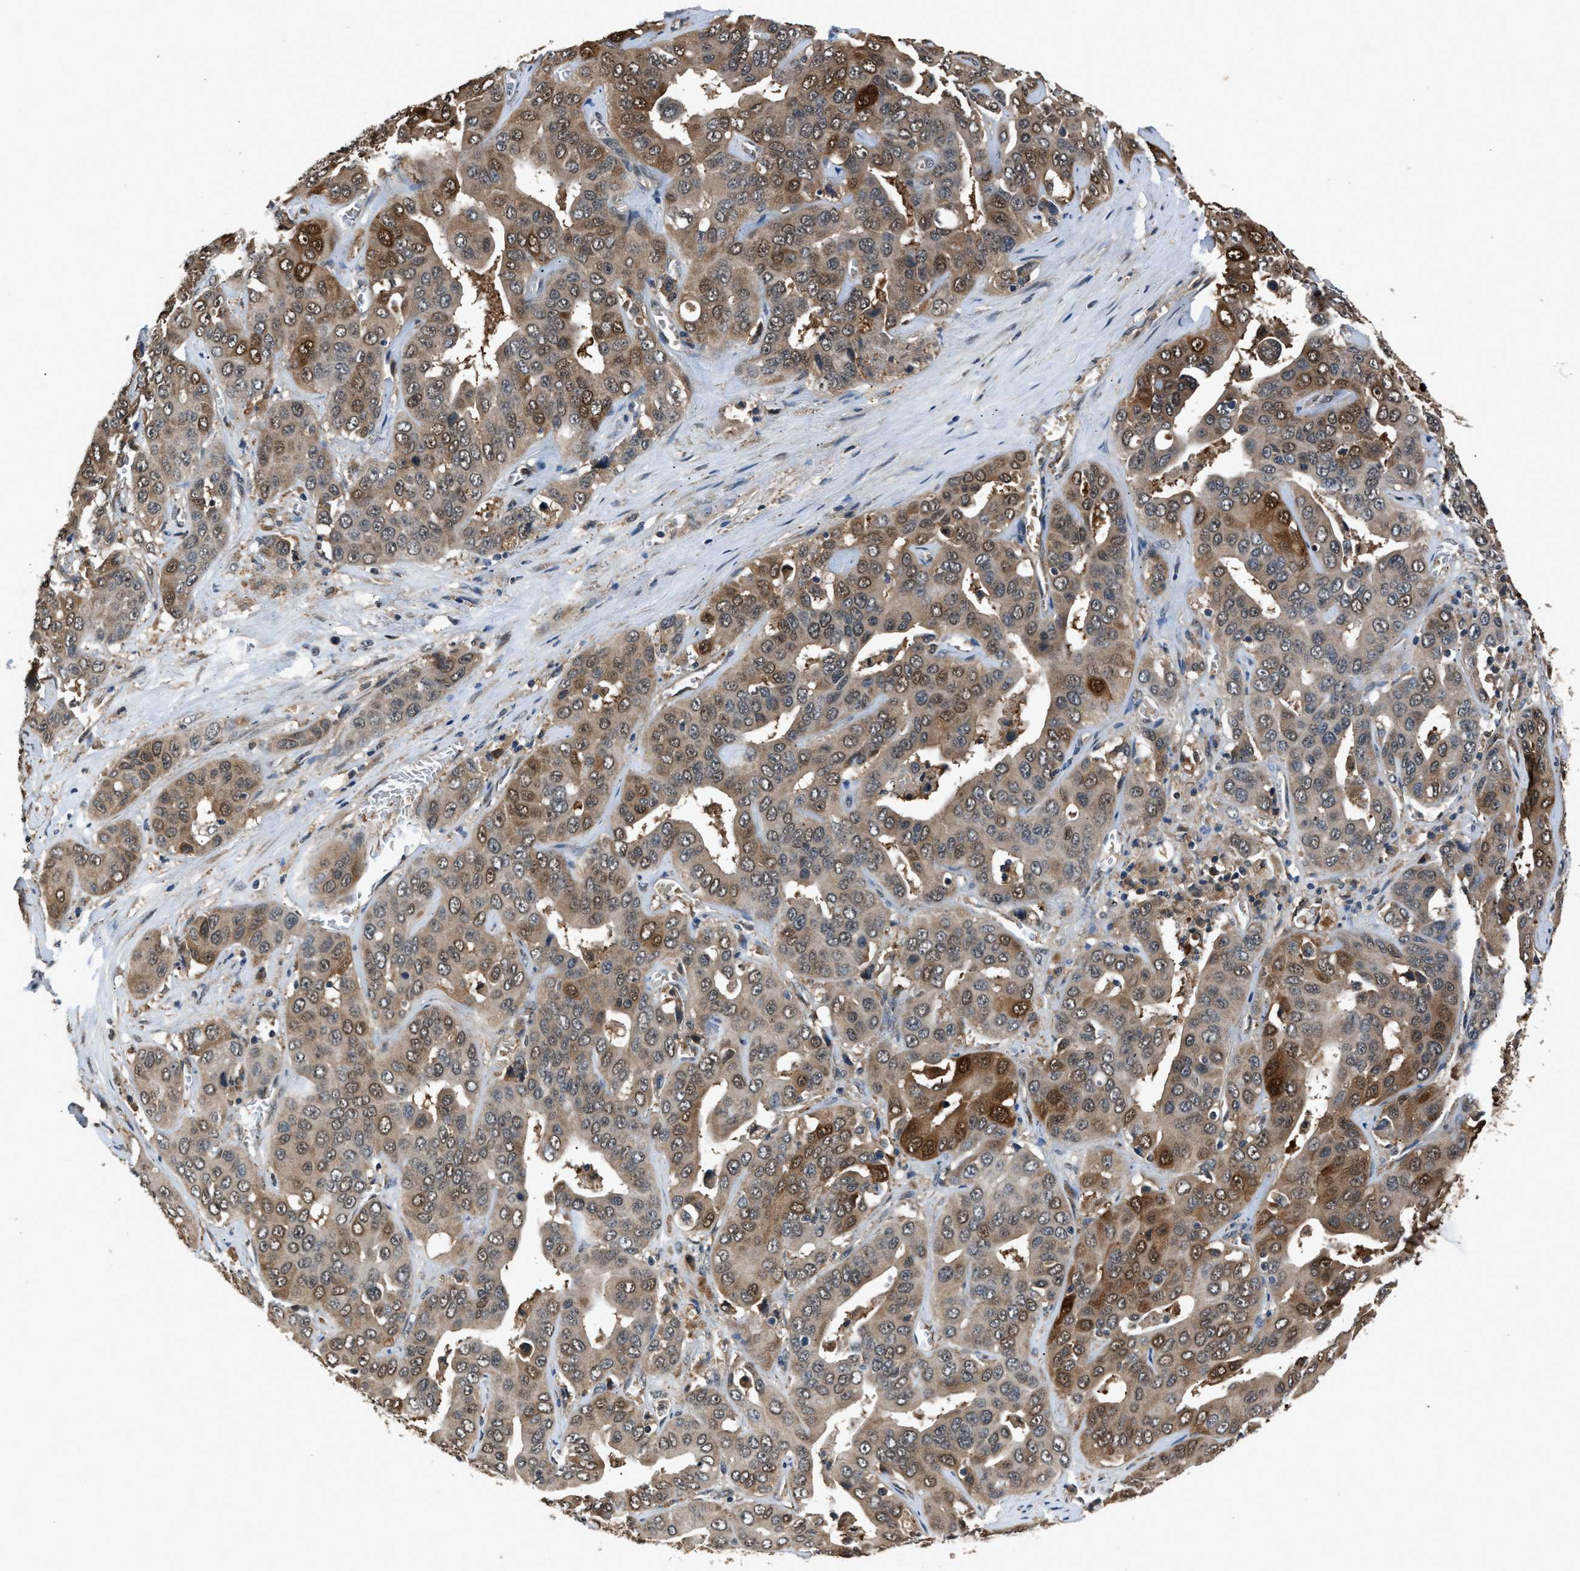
{"staining": {"intensity": "moderate", "quantity": ">75%", "location": "cytoplasmic/membranous,nuclear"}, "tissue": "liver cancer", "cell_type": "Tumor cells", "image_type": "cancer", "snomed": [{"axis": "morphology", "description": "Cholangiocarcinoma"}, {"axis": "topography", "description": "Liver"}], "caption": "Approximately >75% of tumor cells in human liver cancer reveal moderate cytoplasmic/membranous and nuclear protein expression as visualized by brown immunohistochemical staining.", "gene": "TP53I3", "patient": {"sex": "female", "age": 52}}